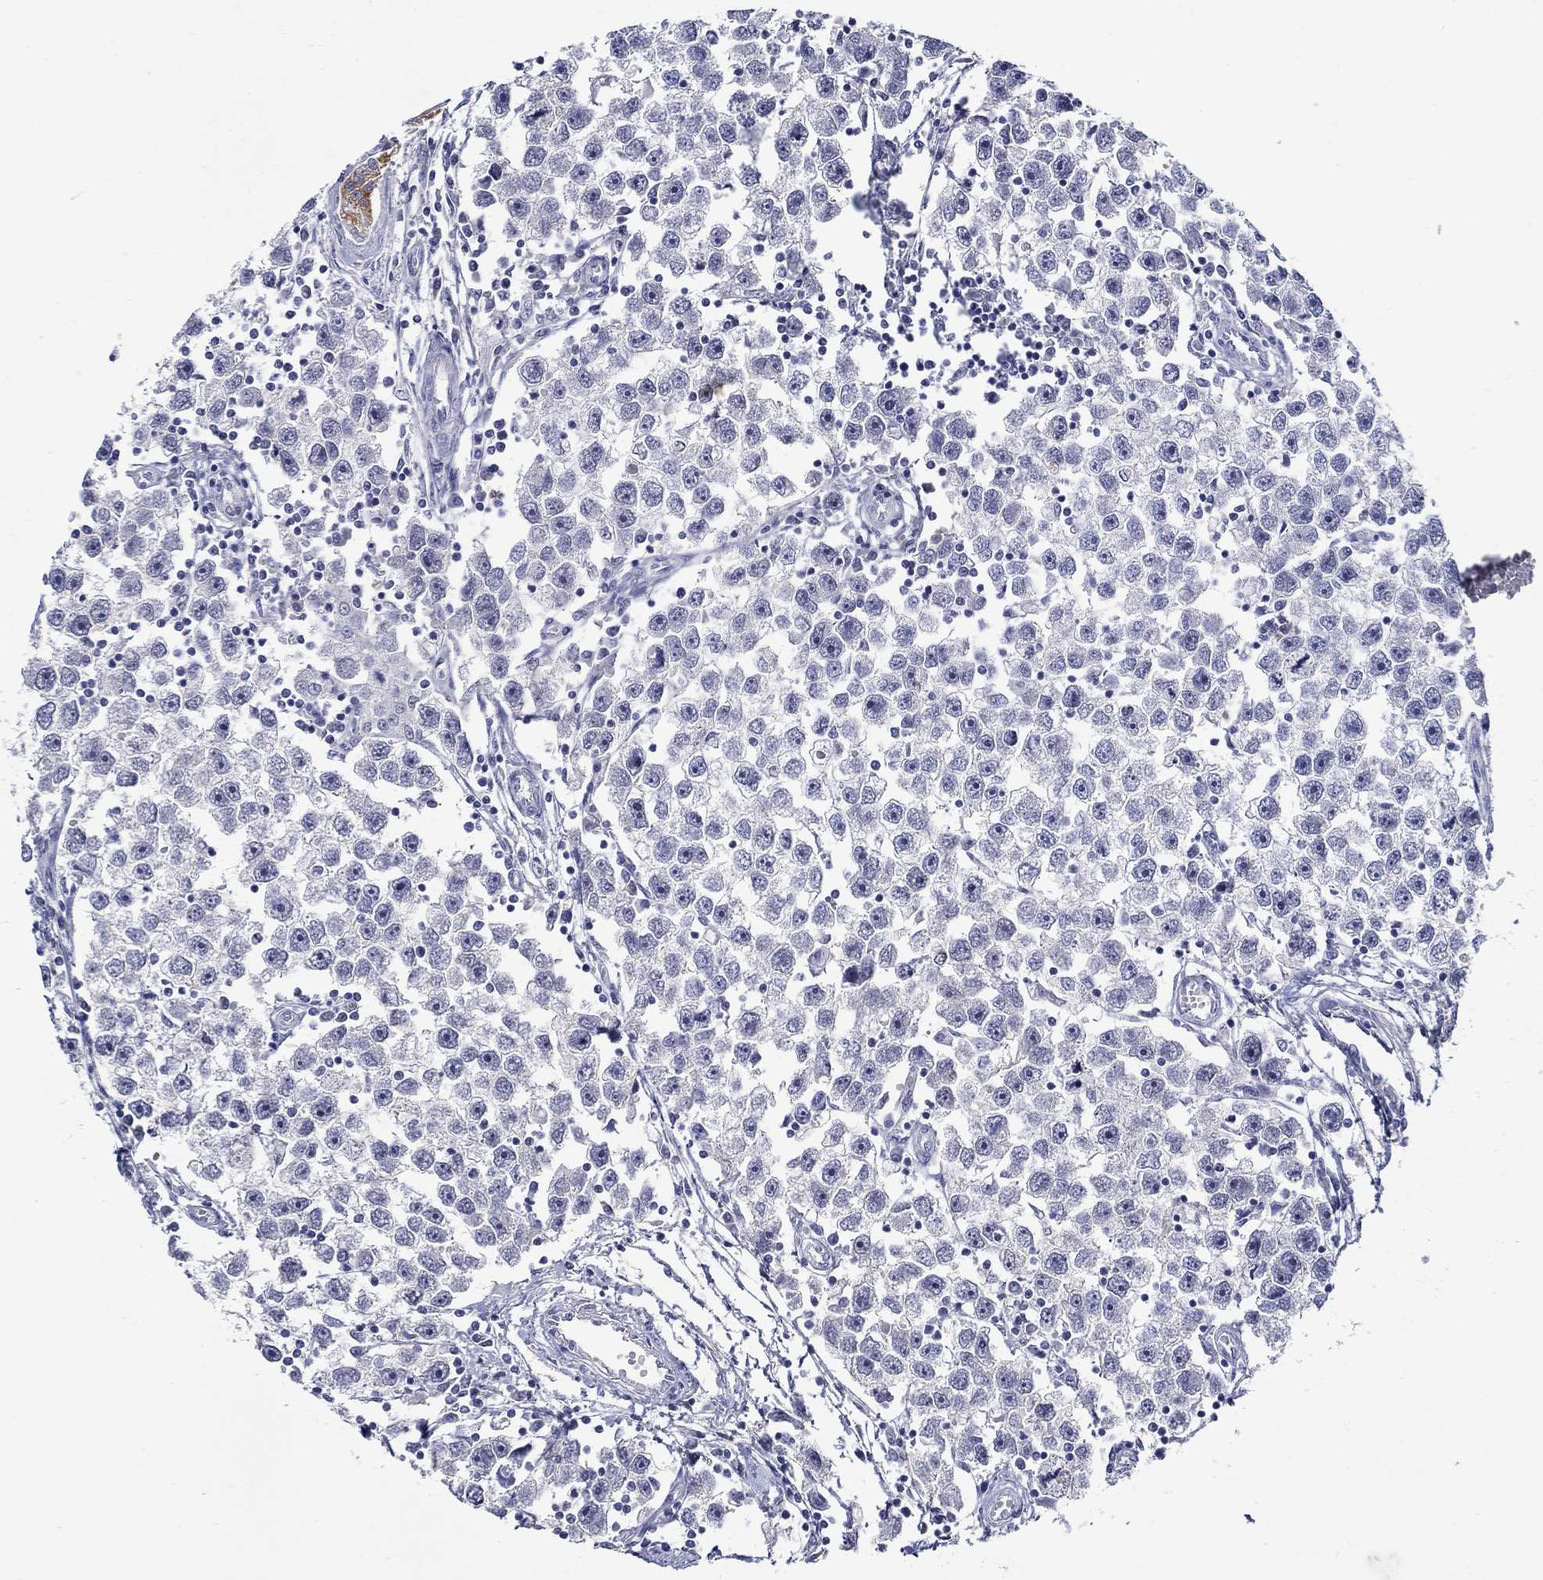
{"staining": {"intensity": "negative", "quantity": "none", "location": "none"}, "tissue": "testis cancer", "cell_type": "Tumor cells", "image_type": "cancer", "snomed": [{"axis": "morphology", "description": "Seminoma, NOS"}, {"axis": "topography", "description": "Testis"}], "caption": "The immunohistochemistry micrograph has no significant staining in tumor cells of testis seminoma tissue. (Stains: DAB (3,3'-diaminobenzidine) IHC with hematoxylin counter stain, Microscopy: brightfield microscopy at high magnification).", "gene": "SLC30A3", "patient": {"sex": "male", "age": 30}}